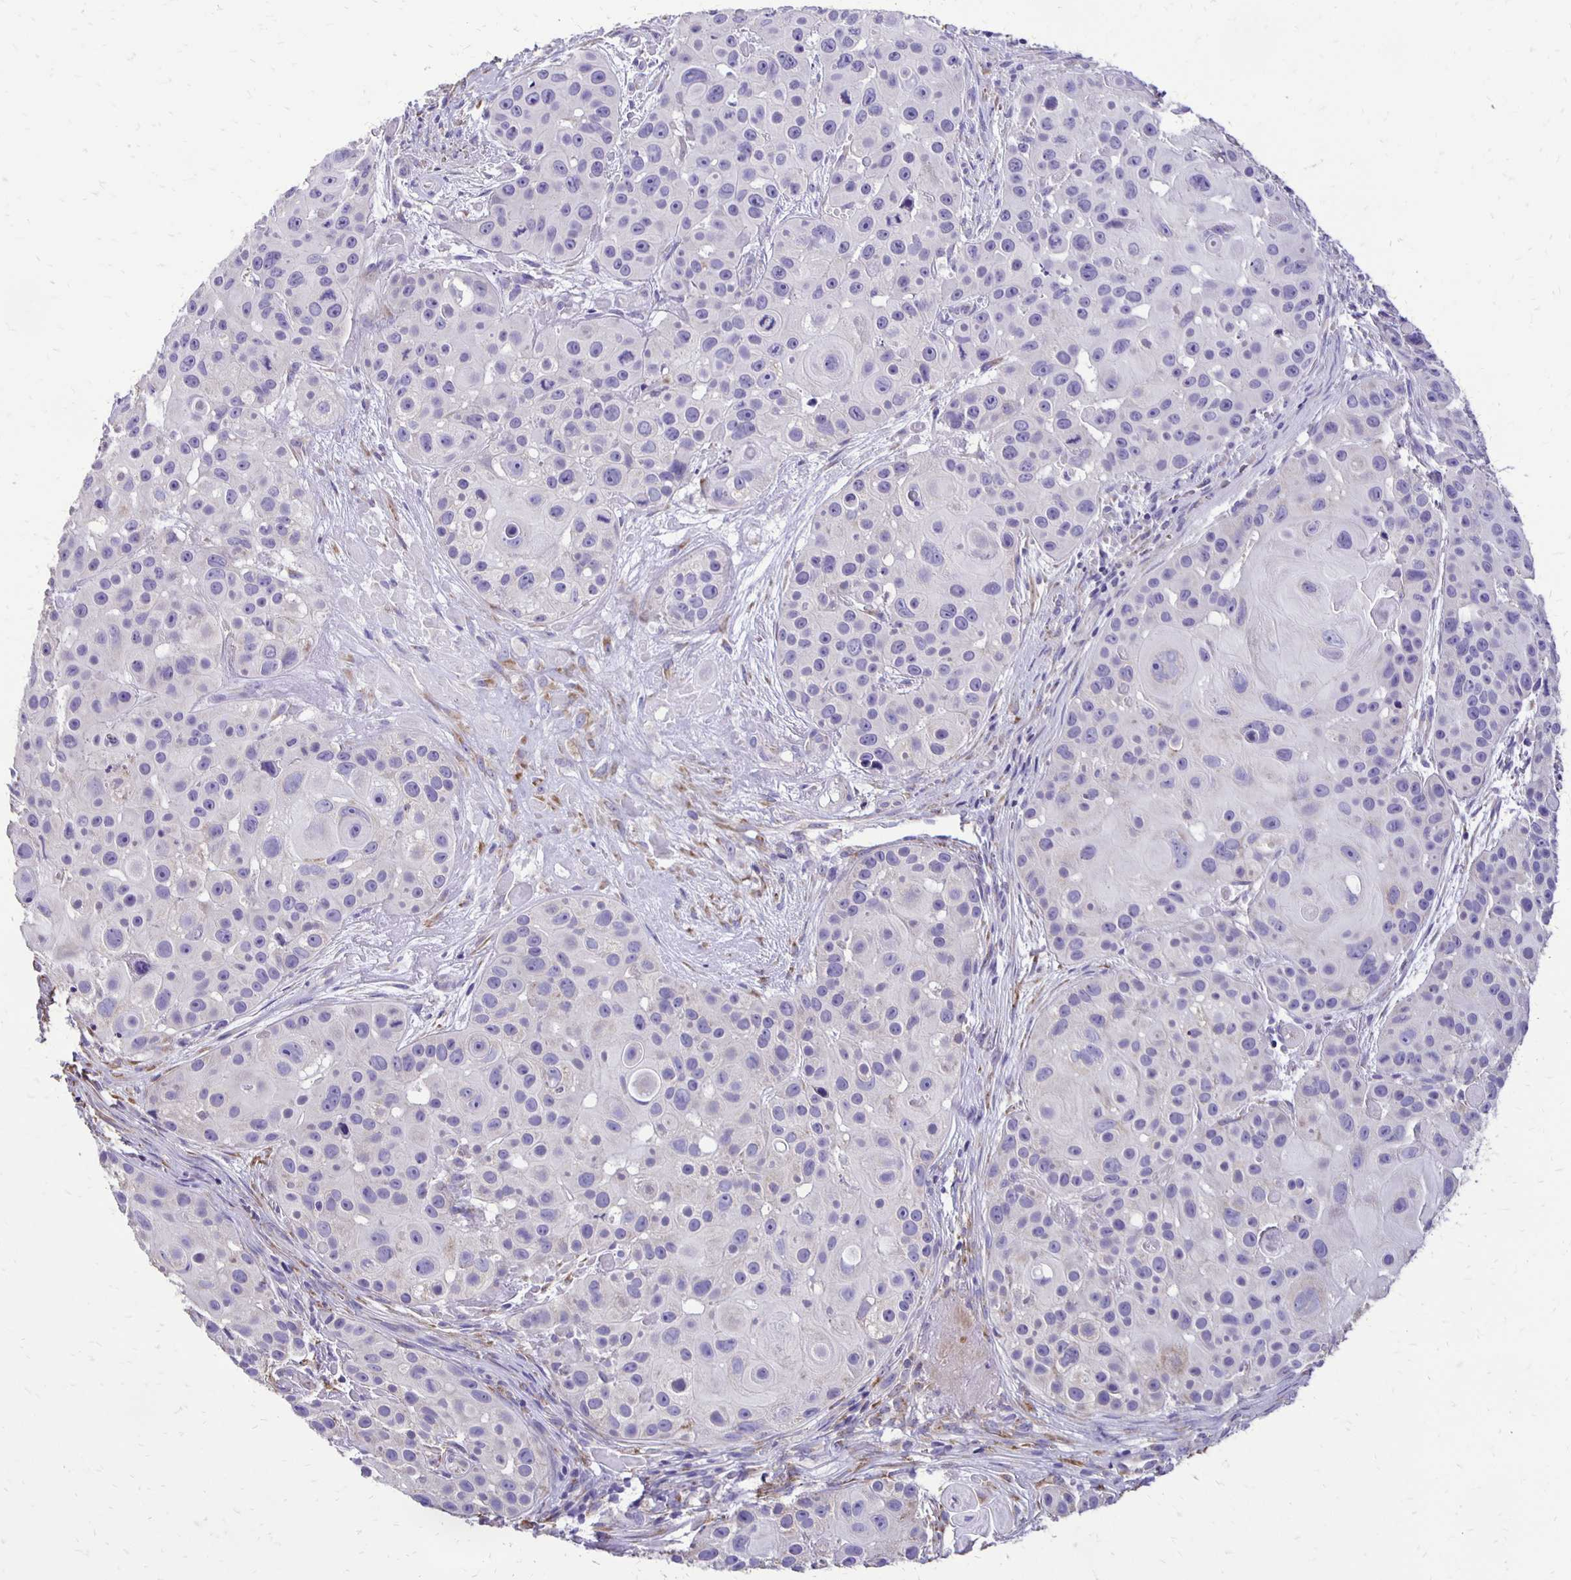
{"staining": {"intensity": "negative", "quantity": "none", "location": "none"}, "tissue": "skin cancer", "cell_type": "Tumor cells", "image_type": "cancer", "snomed": [{"axis": "morphology", "description": "Squamous cell carcinoma, NOS"}, {"axis": "topography", "description": "Skin"}], "caption": "Squamous cell carcinoma (skin) stained for a protein using IHC reveals no expression tumor cells.", "gene": "ANKRD45", "patient": {"sex": "male", "age": 92}}